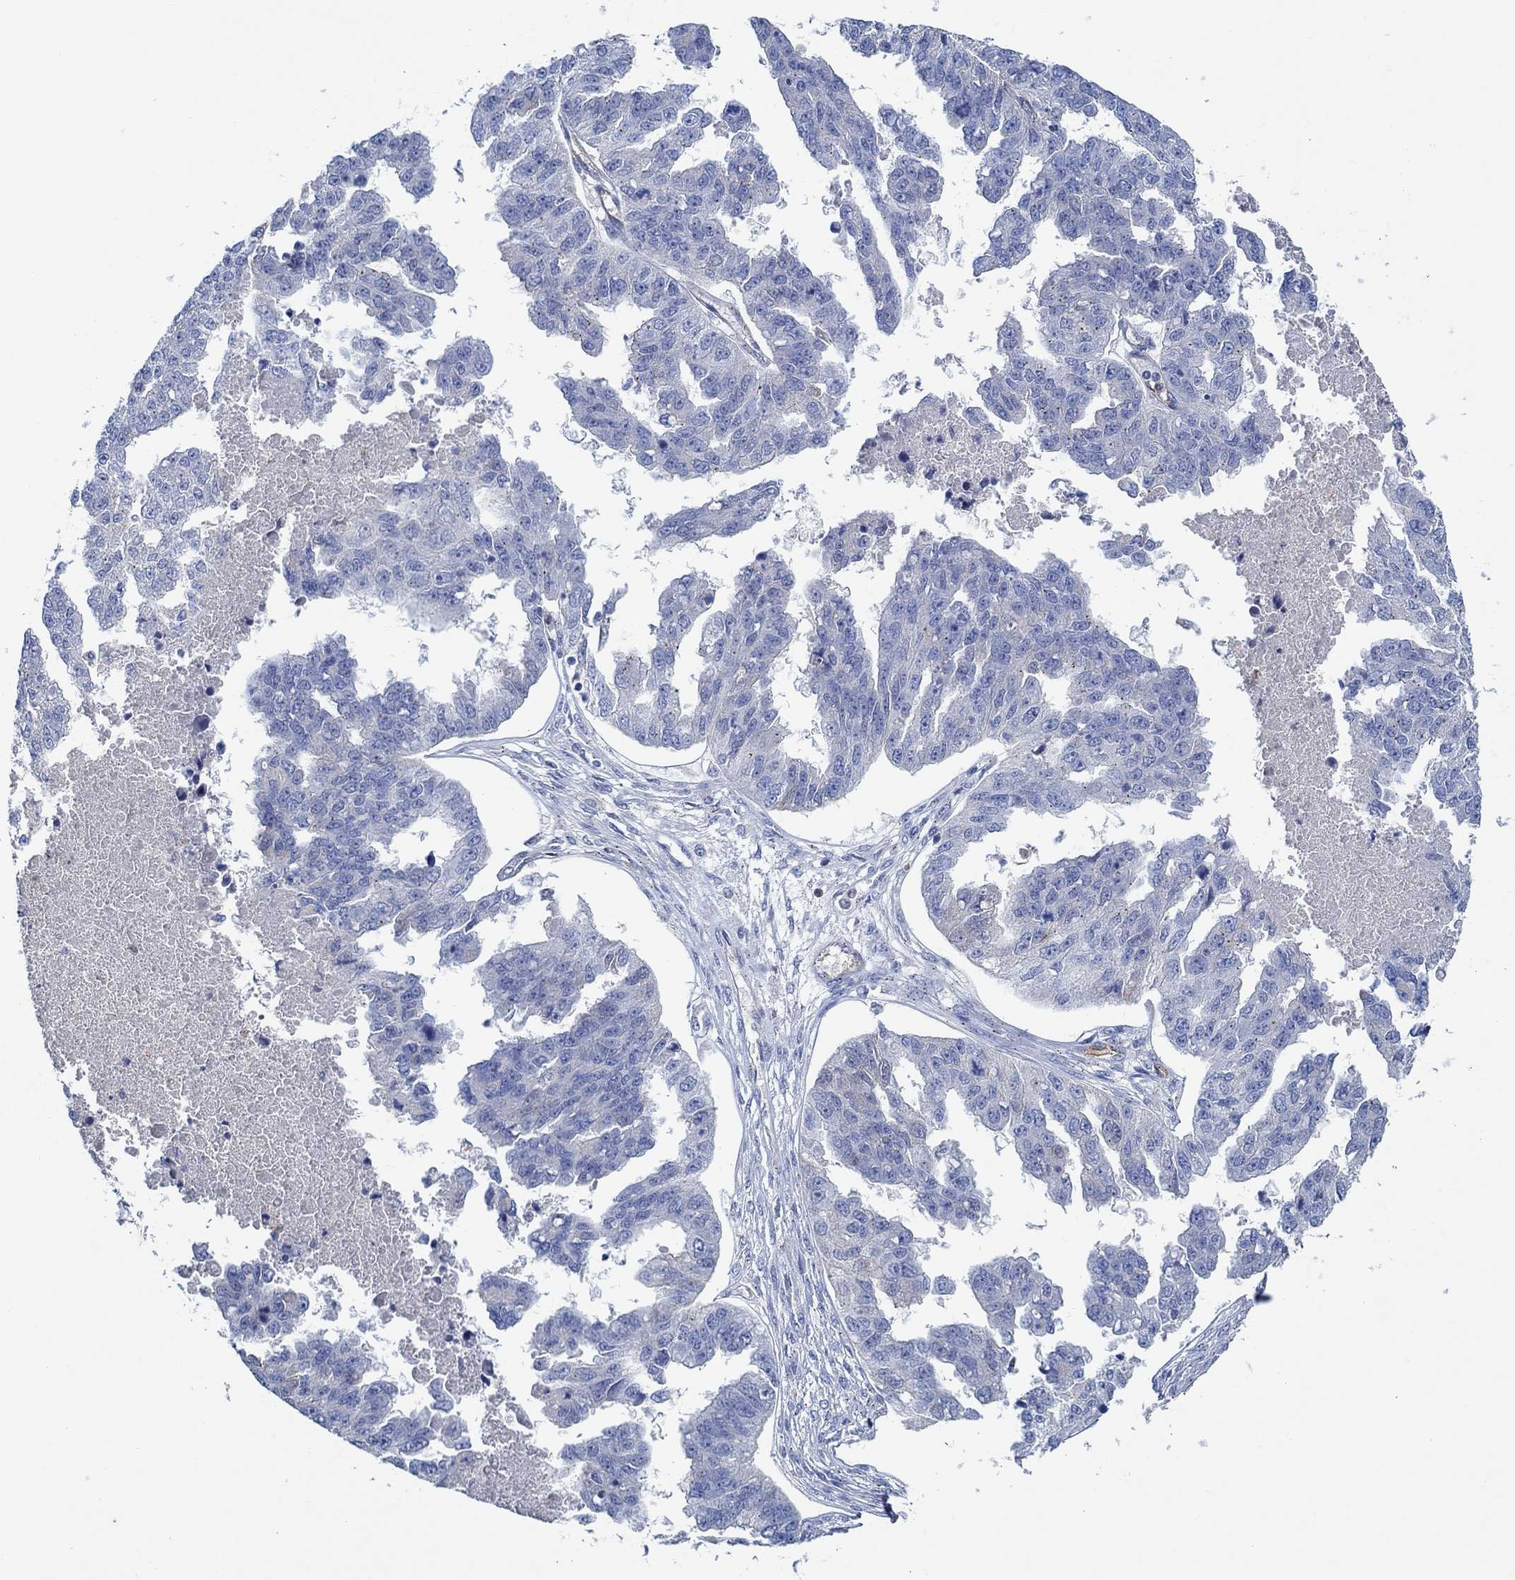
{"staining": {"intensity": "negative", "quantity": "none", "location": "none"}, "tissue": "ovarian cancer", "cell_type": "Tumor cells", "image_type": "cancer", "snomed": [{"axis": "morphology", "description": "Cystadenocarcinoma, serous, NOS"}, {"axis": "topography", "description": "Ovary"}], "caption": "IHC of human ovarian cancer (serous cystadenocarcinoma) demonstrates no staining in tumor cells.", "gene": "CPM", "patient": {"sex": "female", "age": 58}}